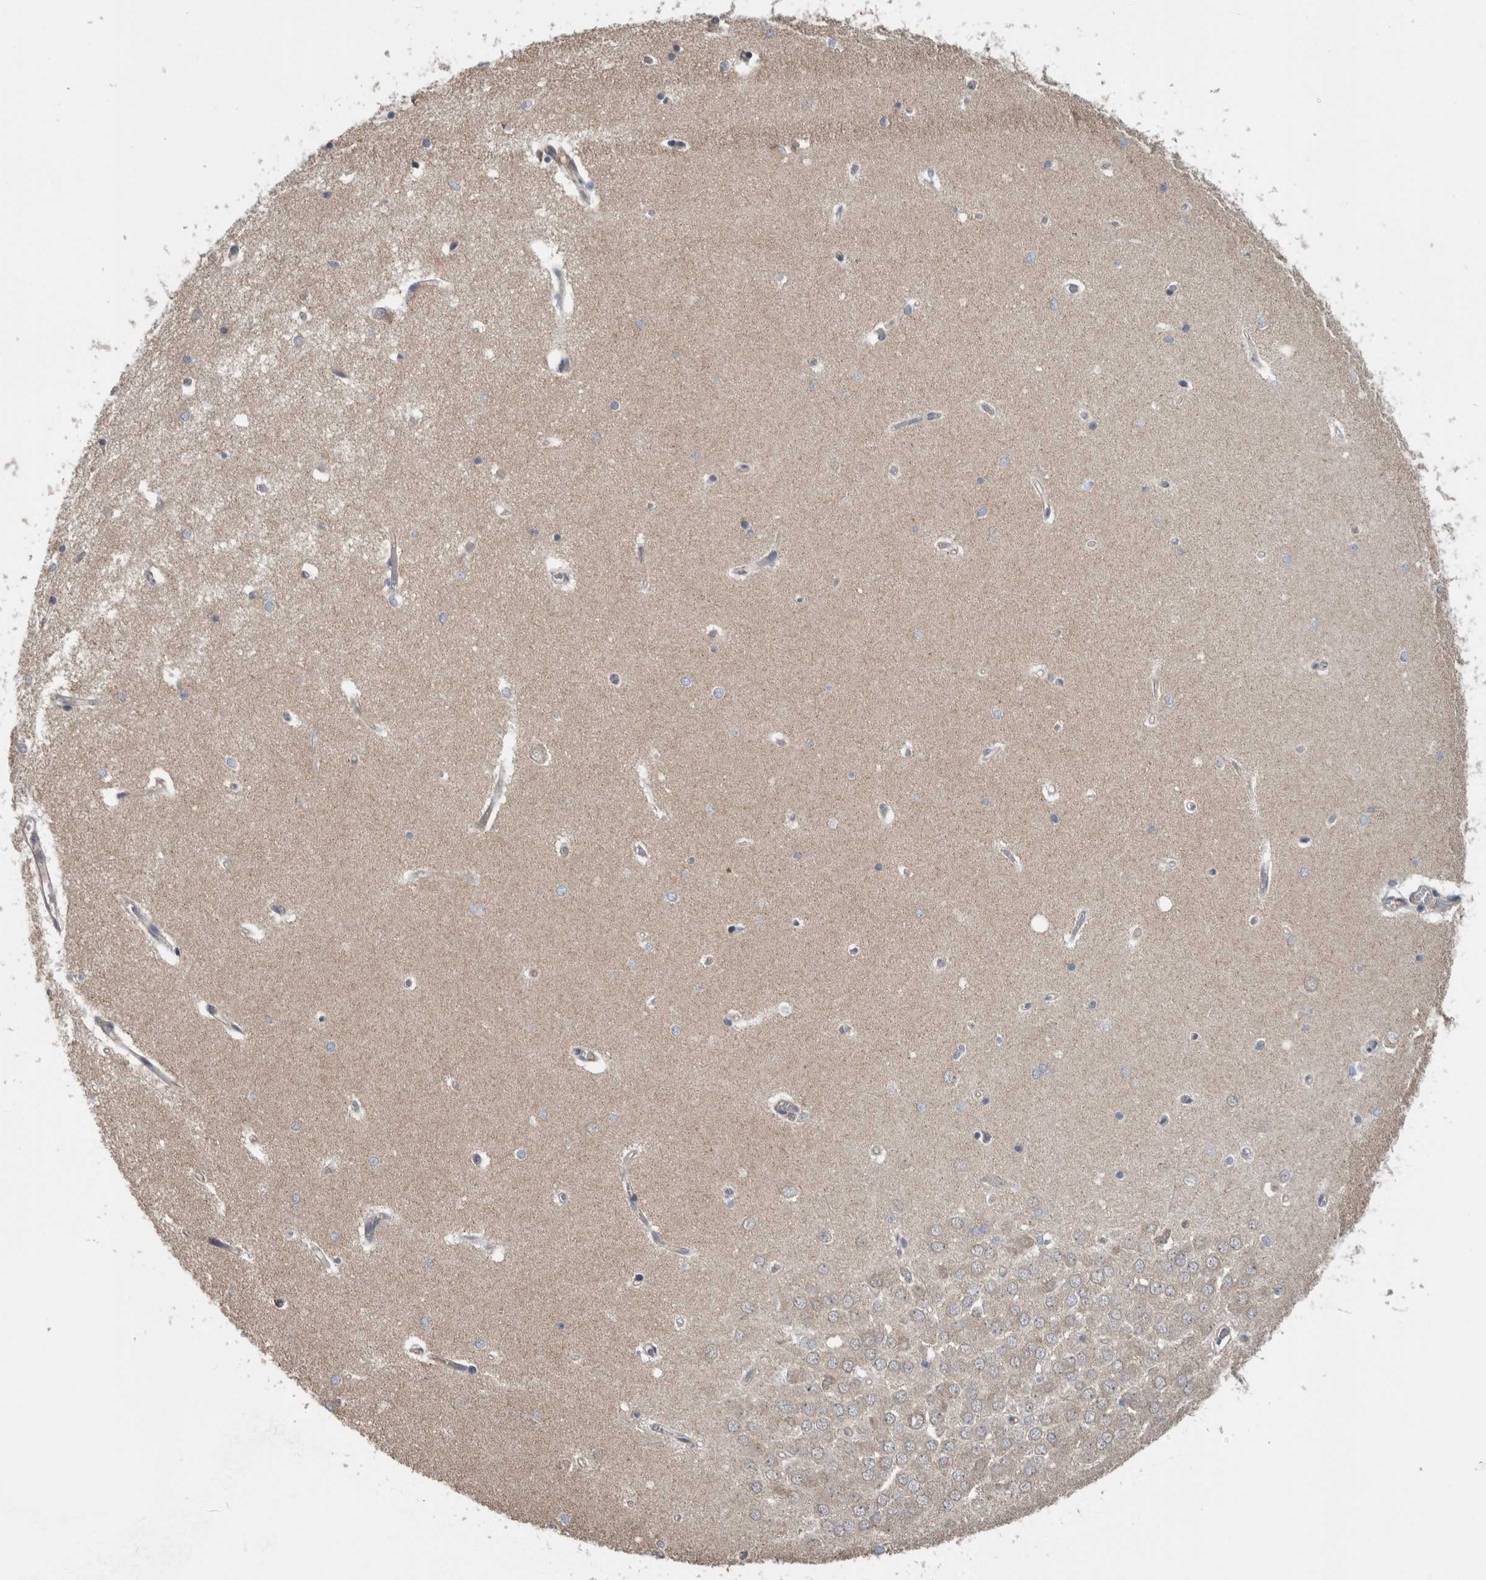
{"staining": {"intensity": "moderate", "quantity": "<25%", "location": "cytoplasmic/membranous"}, "tissue": "hippocampus", "cell_type": "Glial cells", "image_type": "normal", "snomed": [{"axis": "morphology", "description": "Normal tissue, NOS"}, {"axis": "topography", "description": "Hippocampus"}], "caption": "Human hippocampus stained for a protein (brown) shows moderate cytoplasmic/membranous positive staining in about <25% of glial cells.", "gene": "ARMC1", "patient": {"sex": "male", "age": 70}}